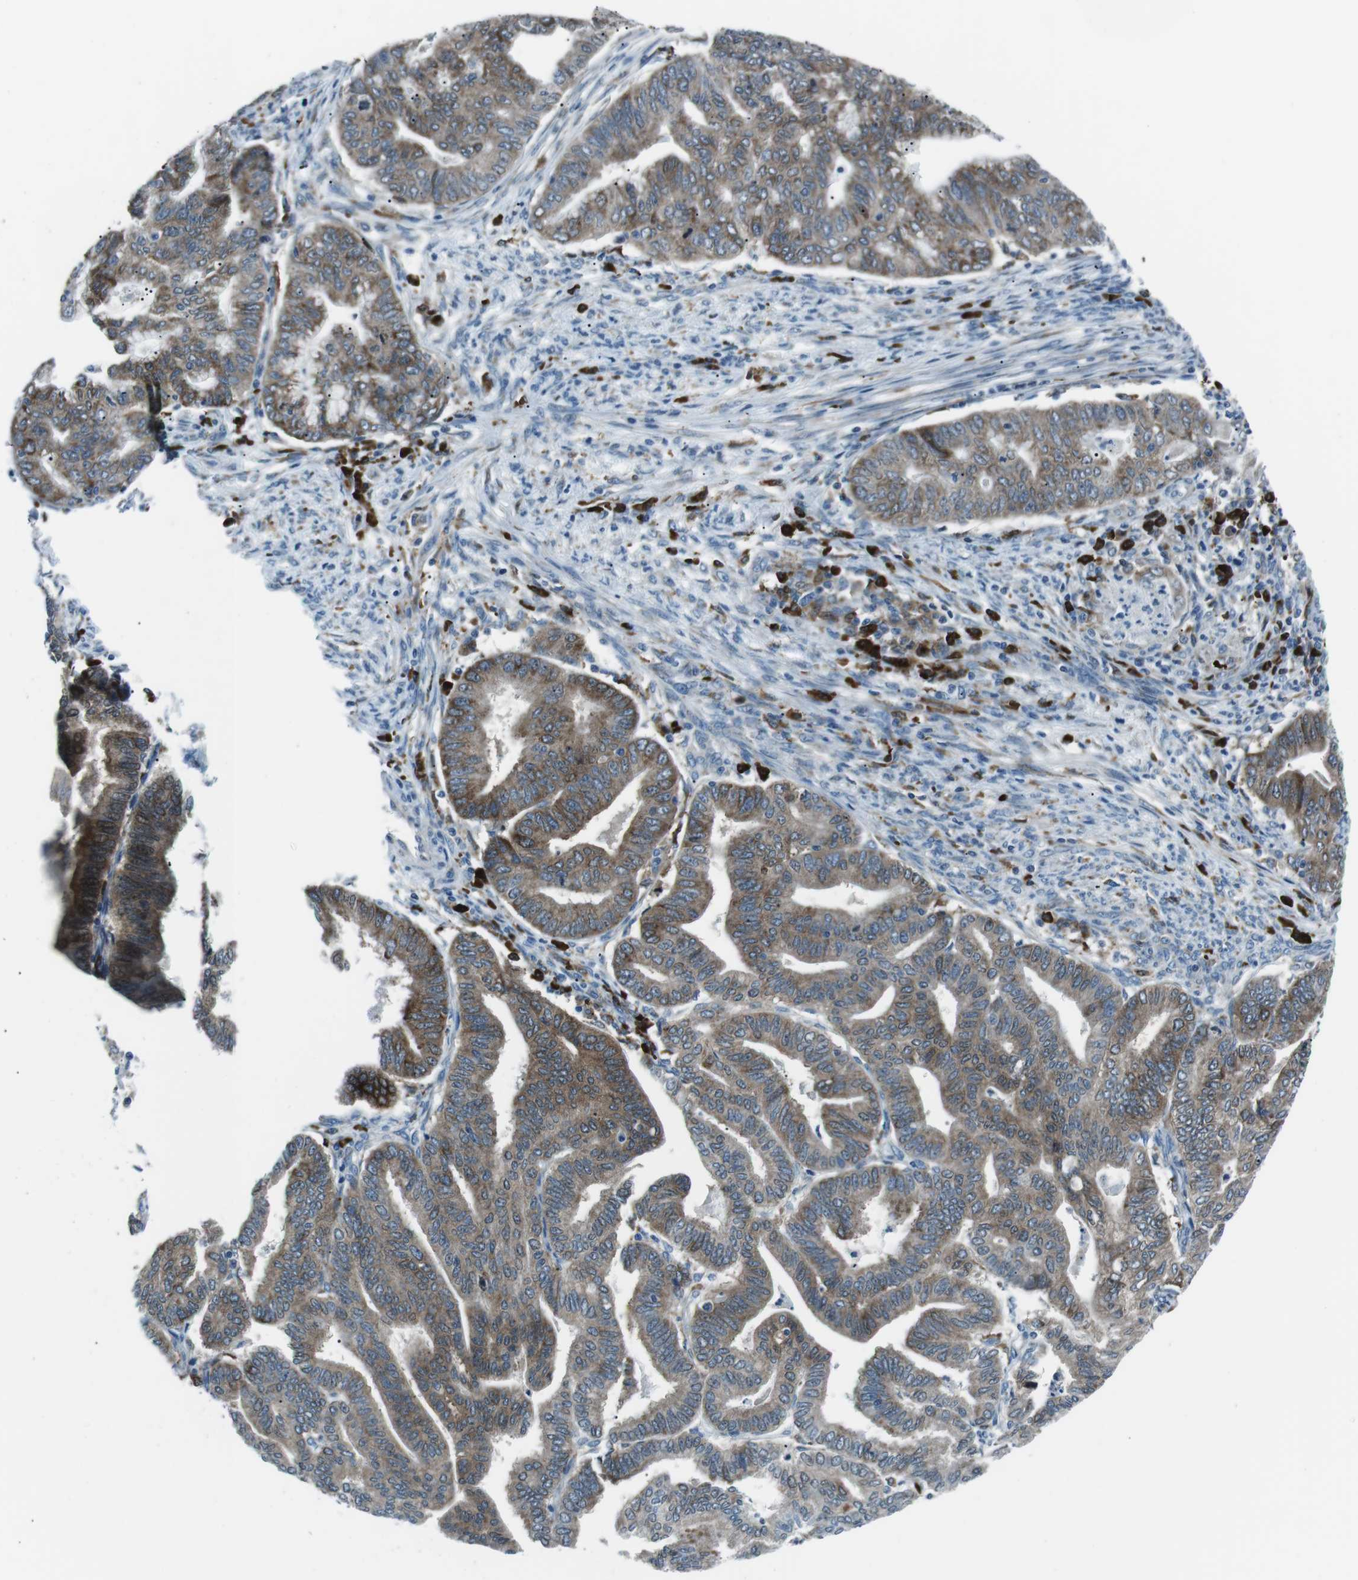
{"staining": {"intensity": "moderate", "quantity": ">75%", "location": "cytoplasmic/membranous"}, "tissue": "endometrial cancer", "cell_type": "Tumor cells", "image_type": "cancer", "snomed": [{"axis": "morphology", "description": "Adenocarcinoma, NOS"}, {"axis": "topography", "description": "Endometrium"}], "caption": "Immunohistochemistry (IHC) histopathology image of human endometrial cancer (adenocarcinoma) stained for a protein (brown), which reveals medium levels of moderate cytoplasmic/membranous staining in approximately >75% of tumor cells.", "gene": "BLNK", "patient": {"sex": "female", "age": 79}}